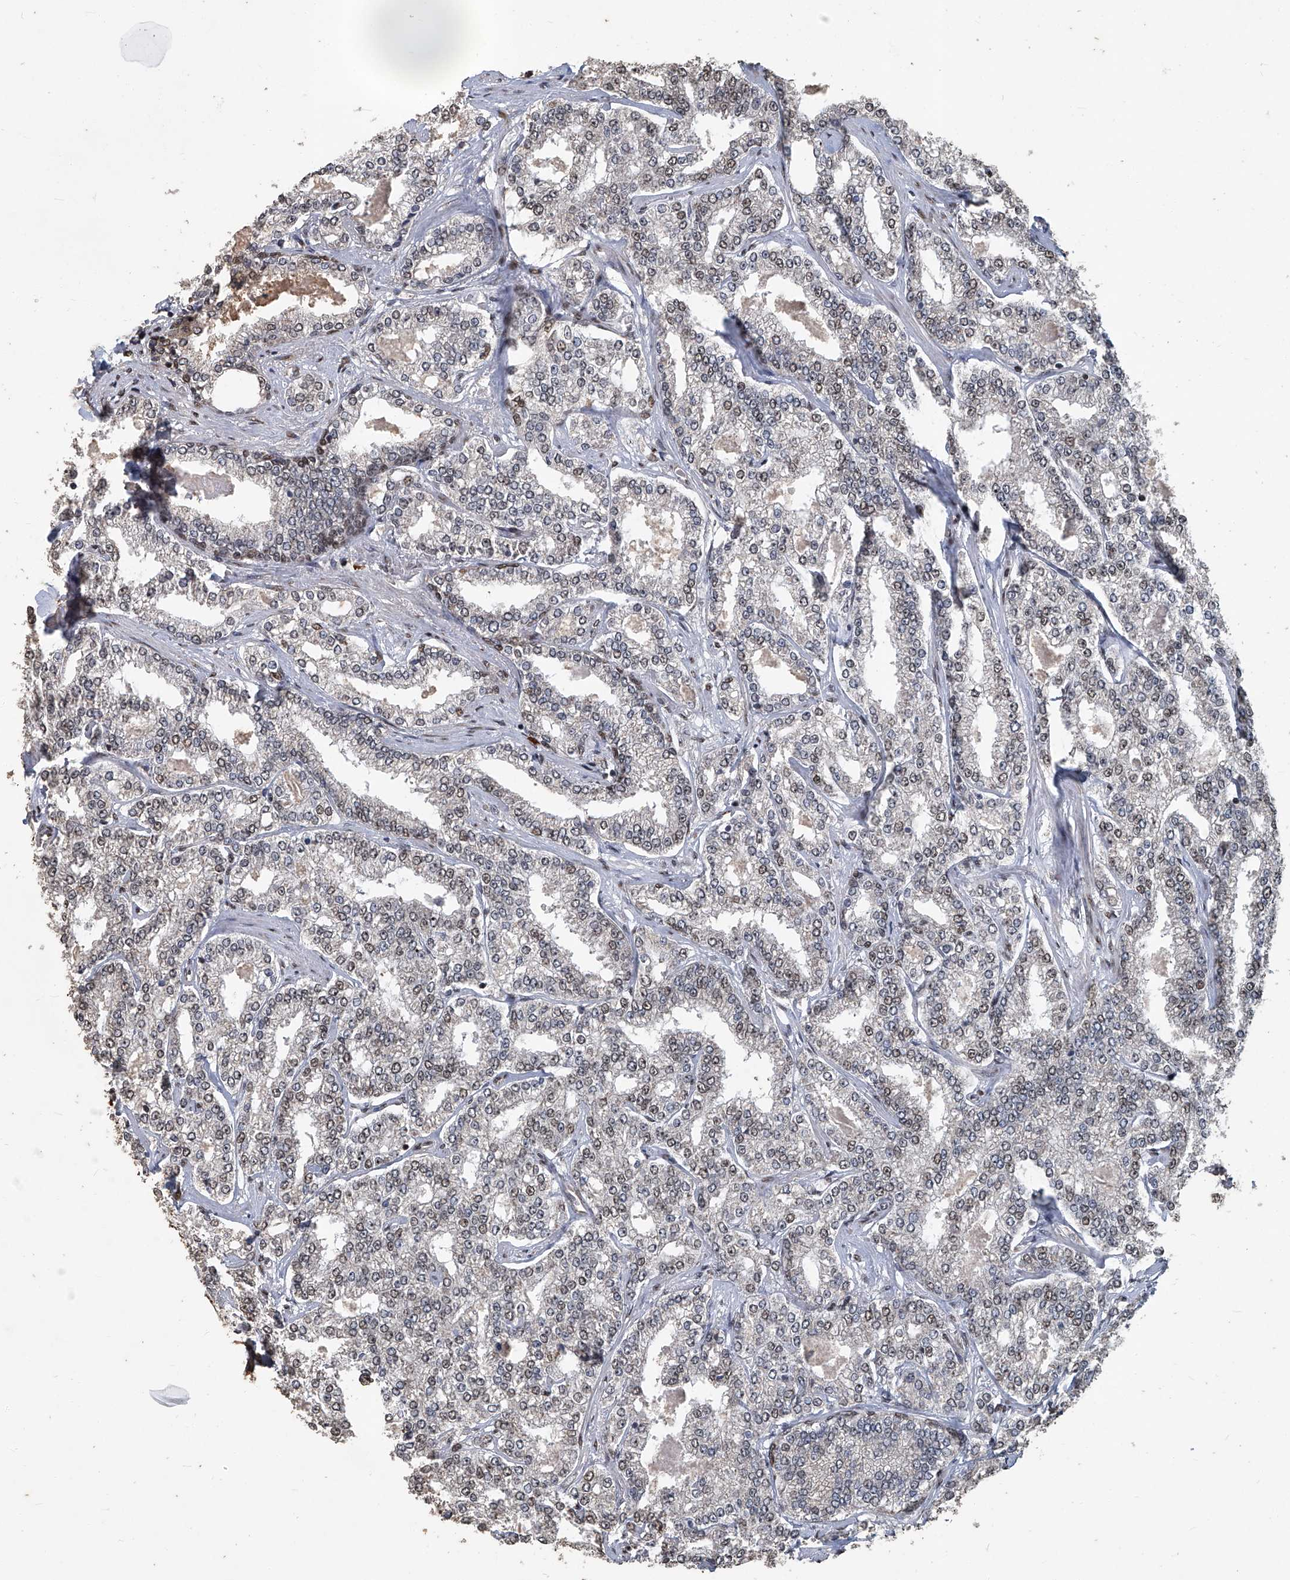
{"staining": {"intensity": "weak", "quantity": "25%-75%", "location": "nuclear"}, "tissue": "prostate cancer", "cell_type": "Tumor cells", "image_type": "cancer", "snomed": [{"axis": "morphology", "description": "Normal tissue, NOS"}, {"axis": "morphology", "description": "Adenocarcinoma, High grade"}, {"axis": "topography", "description": "Prostate"}], "caption": "This is a photomicrograph of immunohistochemistry (IHC) staining of prostate high-grade adenocarcinoma, which shows weak positivity in the nuclear of tumor cells.", "gene": "GPR132", "patient": {"sex": "male", "age": 83}}